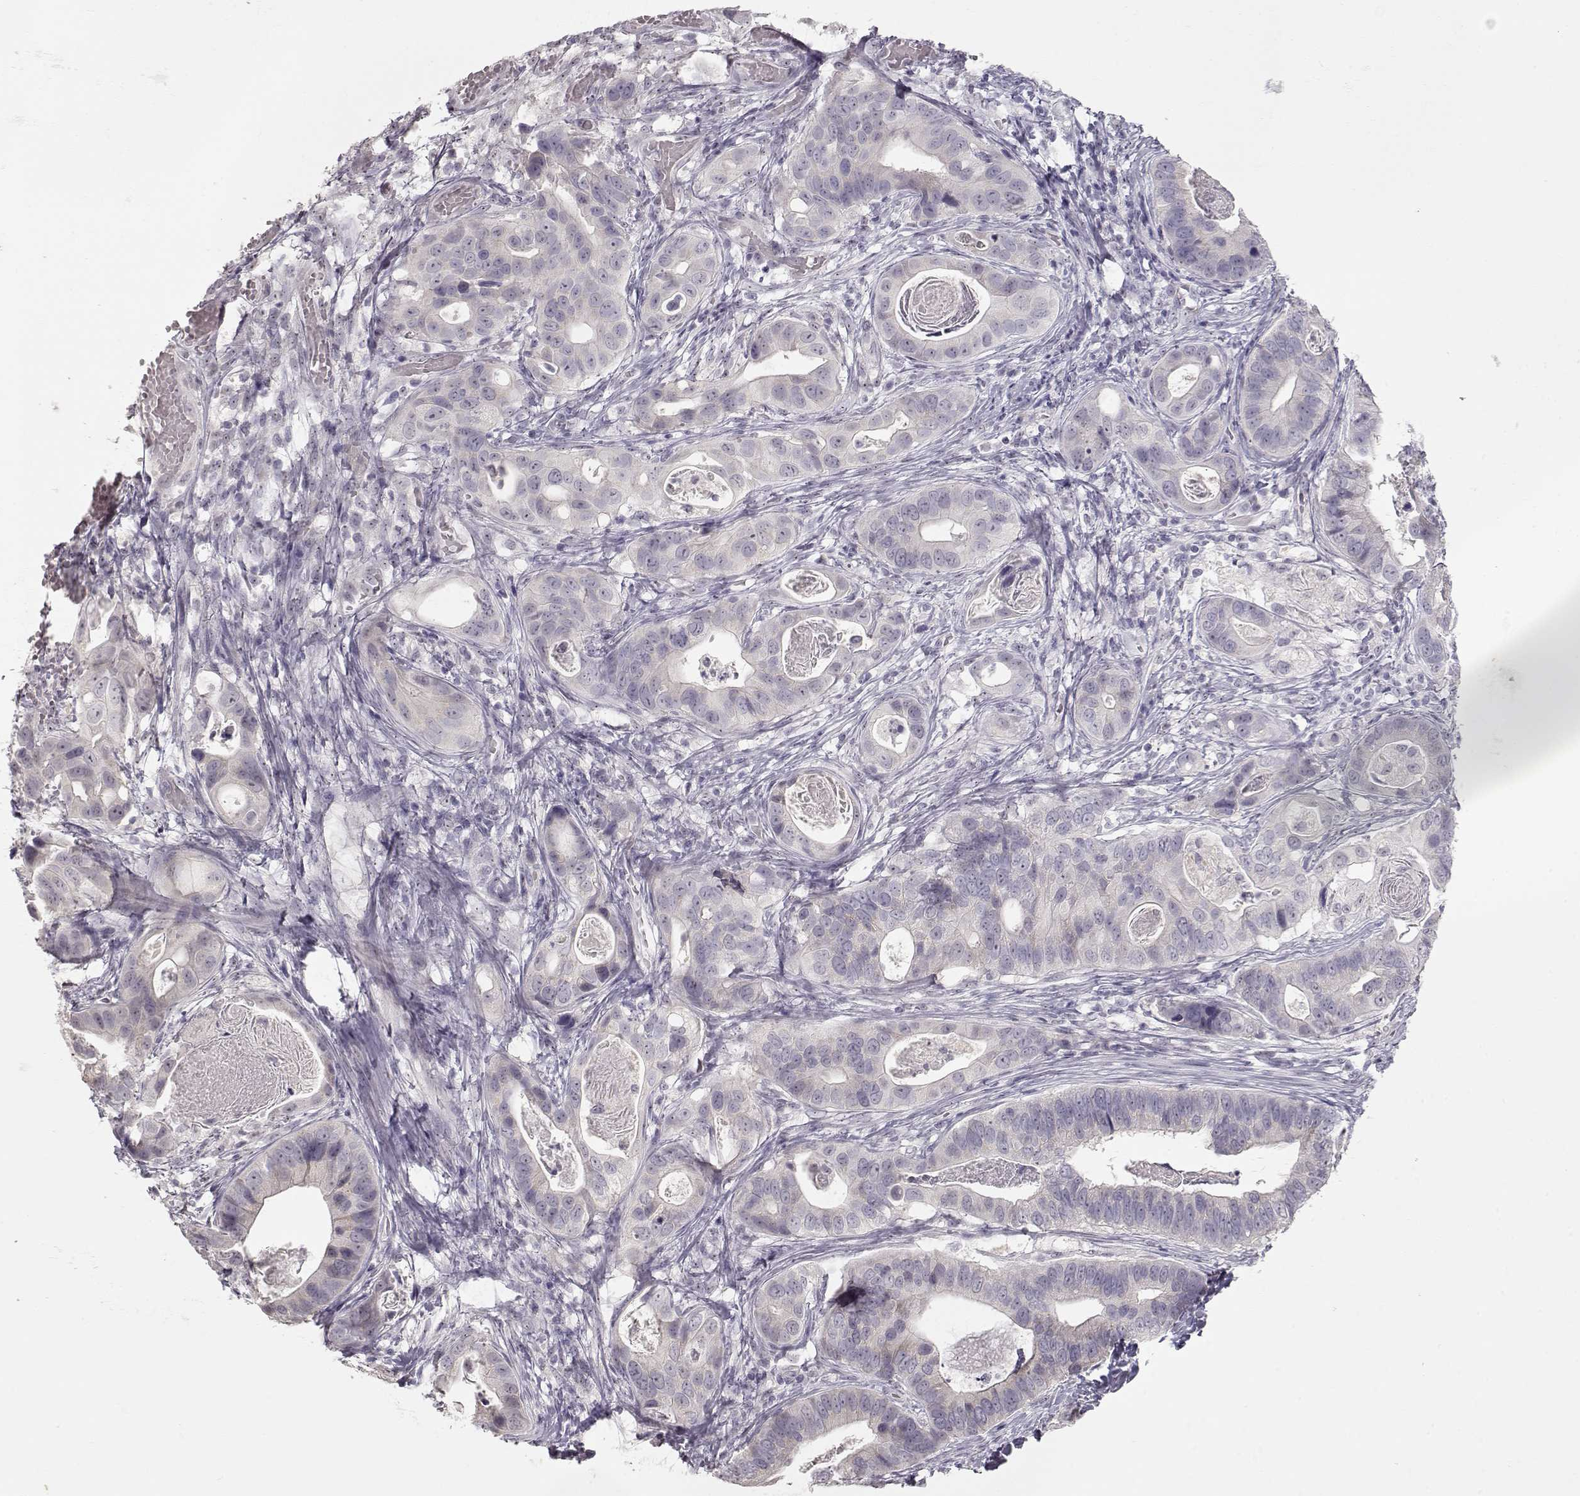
{"staining": {"intensity": "negative", "quantity": "none", "location": "none"}, "tissue": "stomach cancer", "cell_type": "Tumor cells", "image_type": "cancer", "snomed": [{"axis": "morphology", "description": "Adenocarcinoma, NOS"}, {"axis": "topography", "description": "Stomach"}], "caption": "The immunohistochemistry micrograph has no significant expression in tumor cells of stomach cancer (adenocarcinoma) tissue. (Brightfield microscopy of DAB immunohistochemistry at high magnification).", "gene": "FAM205A", "patient": {"sex": "male", "age": 84}}